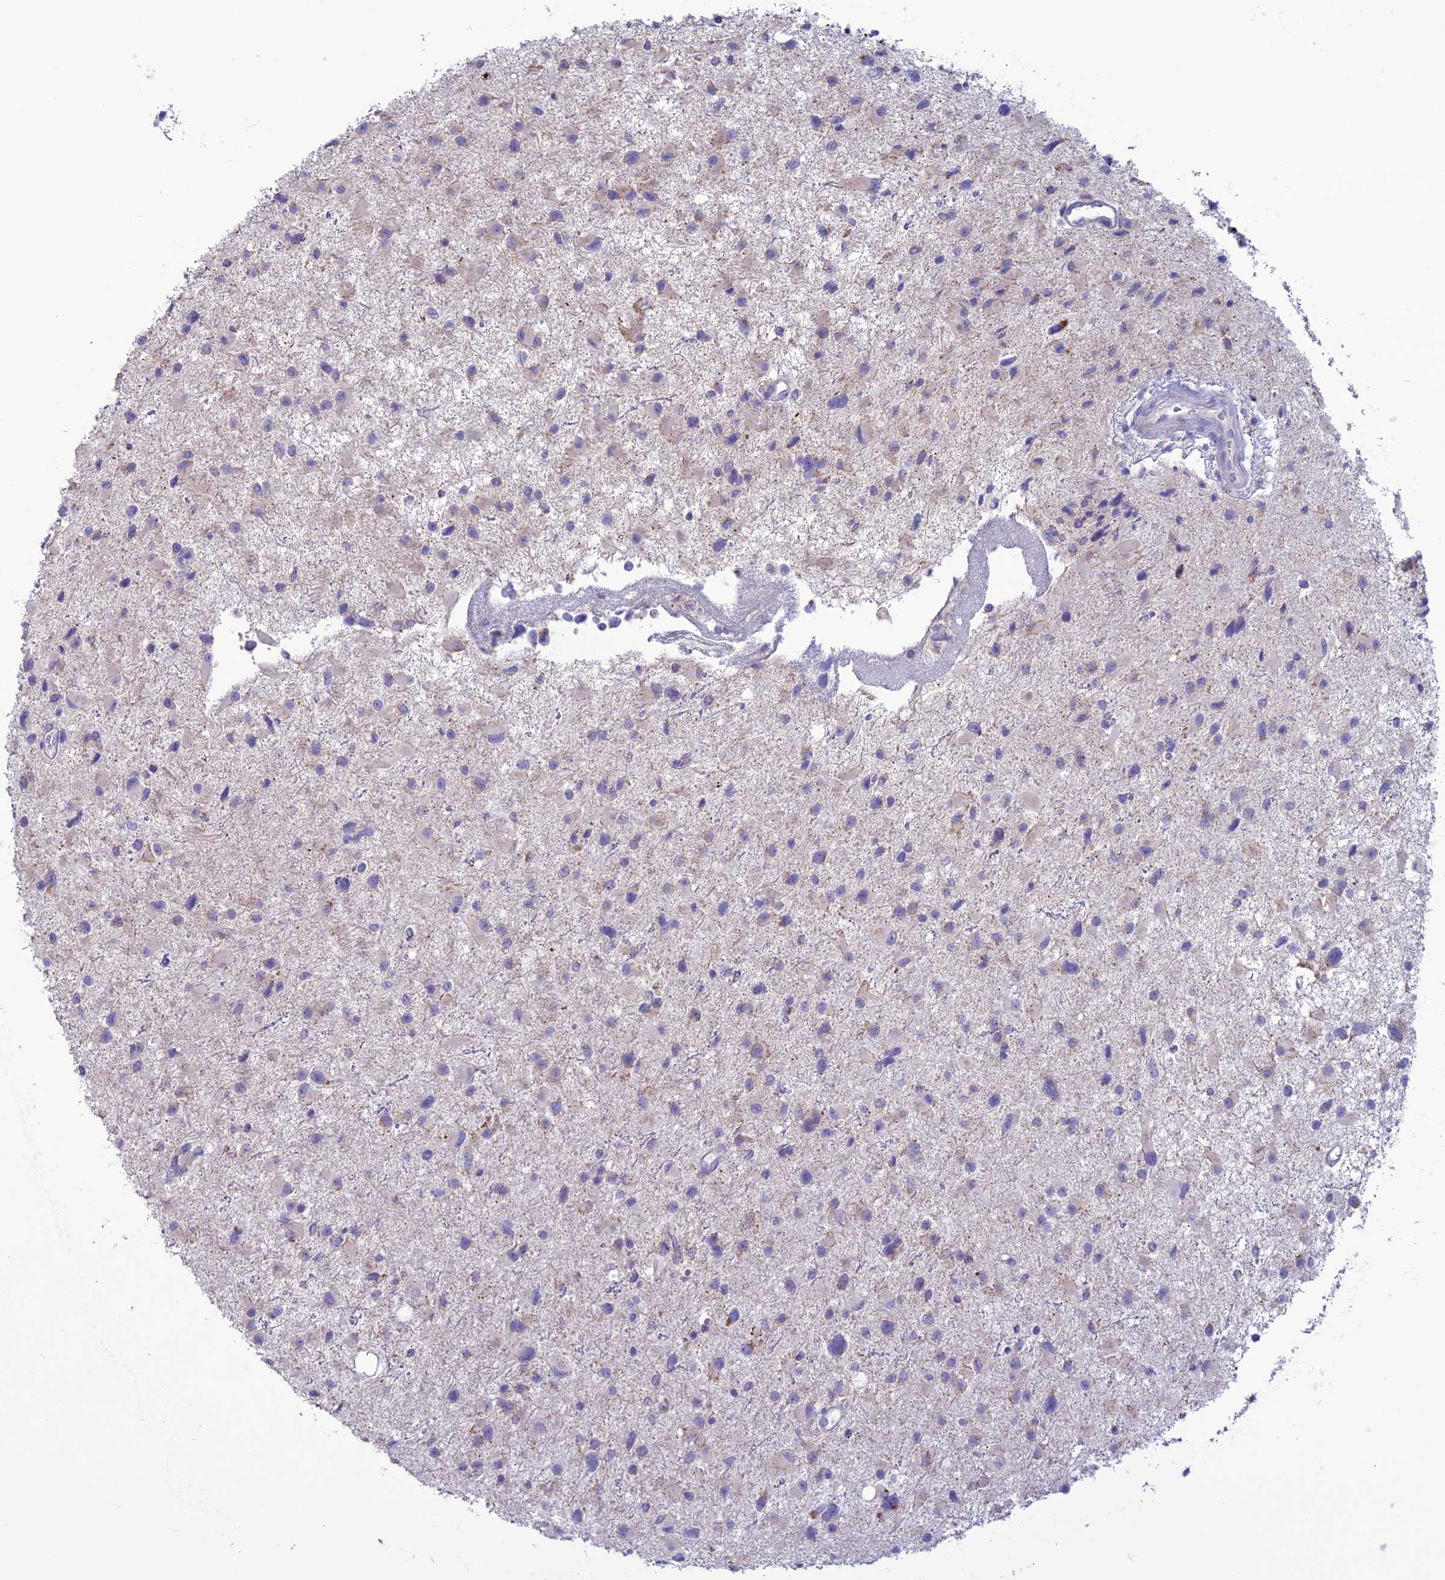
{"staining": {"intensity": "negative", "quantity": "none", "location": "none"}, "tissue": "glioma", "cell_type": "Tumor cells", "image_type": "cancer", "snomed": [{"axis": "morphology", "description": "Glioma, malignant, Low grade"}, {"axis": "topography", "description": "Brain"}], "caption": "DAB (3,3'-diaminobenzidine) immunohistochemical staining of malignant glioma (low-grade) demonstrates no significant staining in tumor cells.", "gene": "C21orf140", "patient": {"sex": "female", "age": 32}}